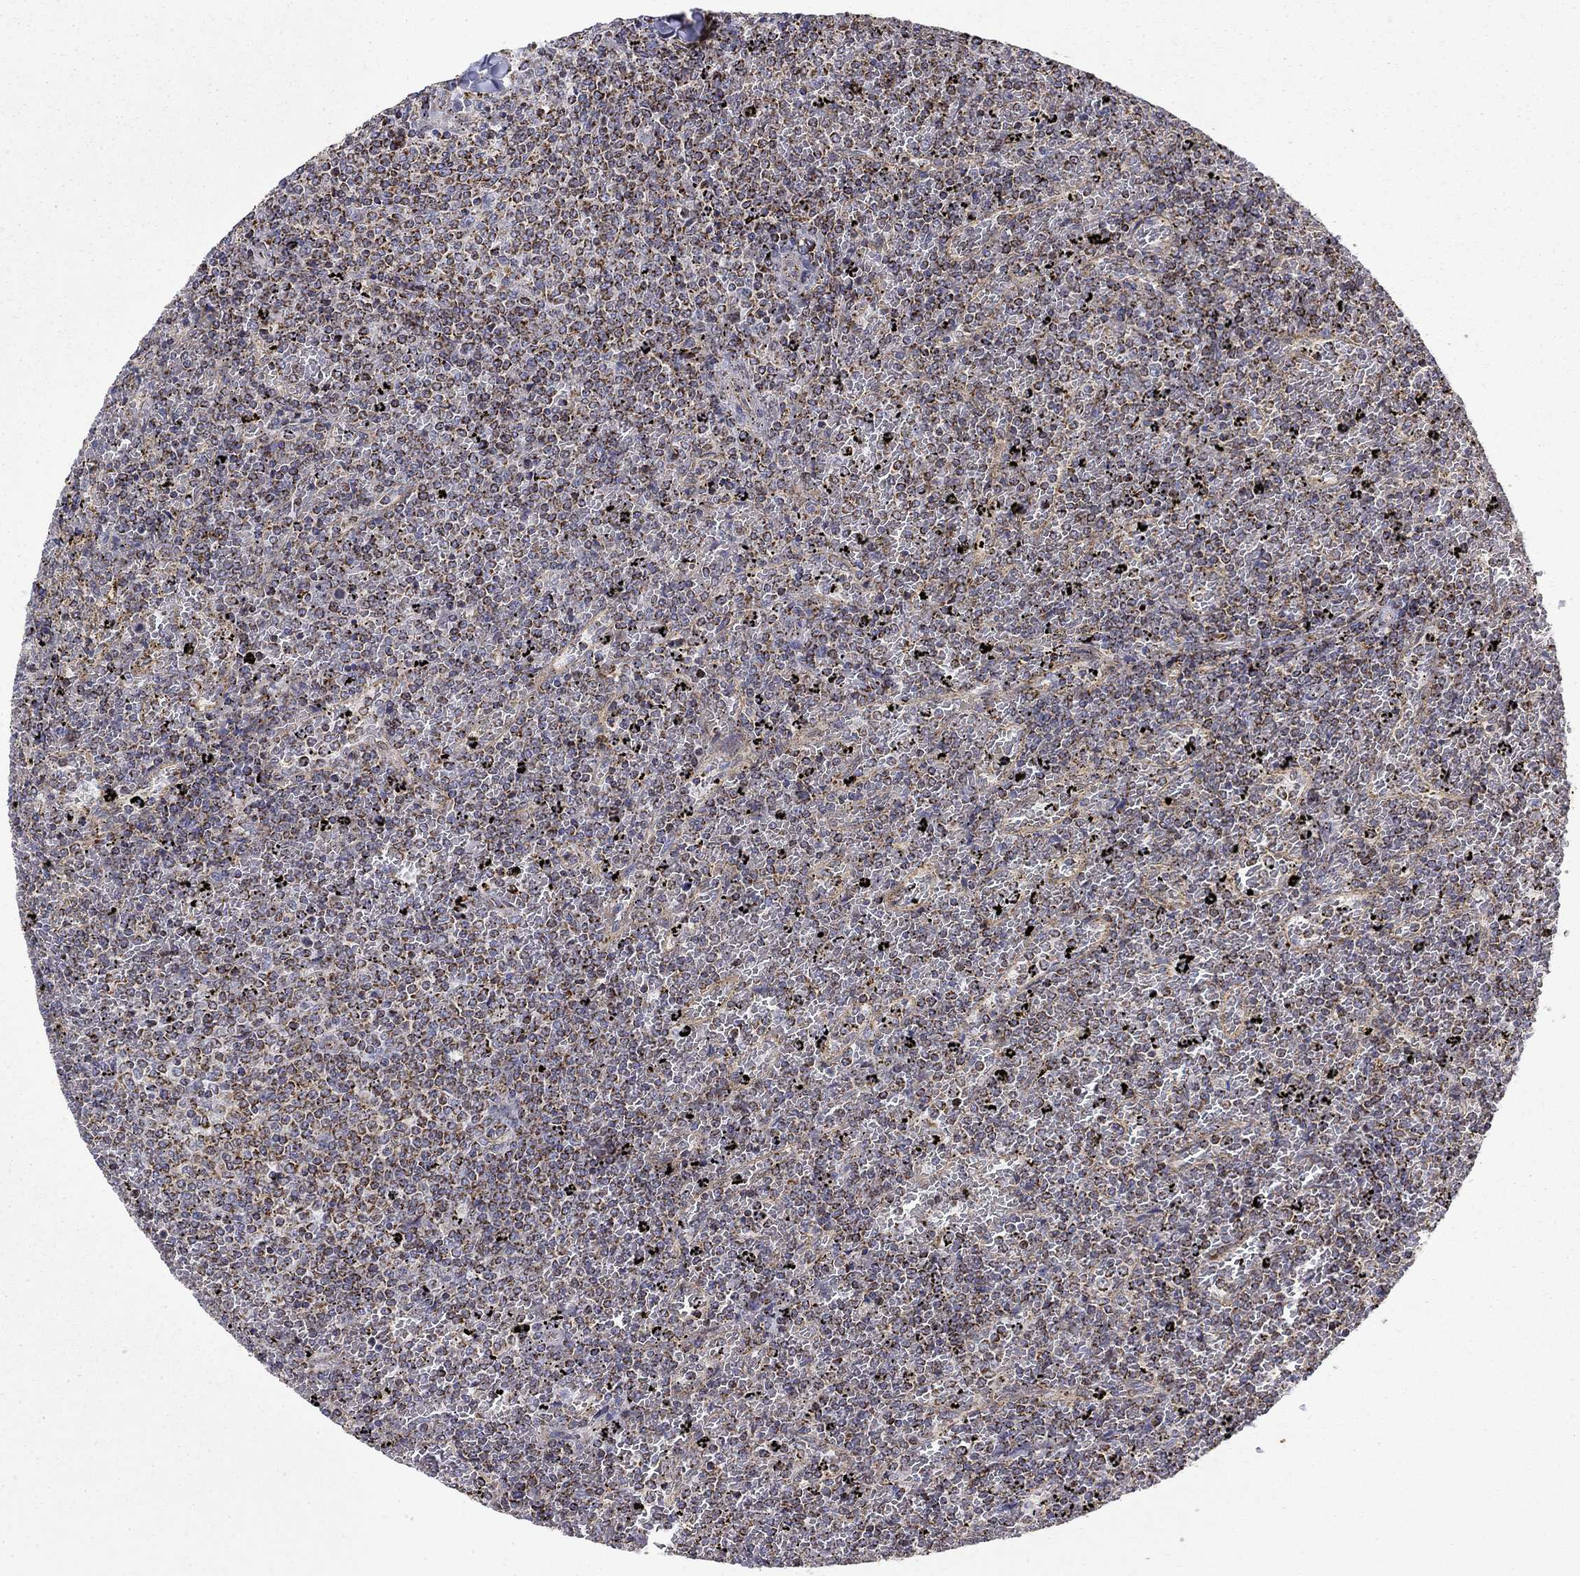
{"staining": {"intensity": "strong", "quantity": "<25%", "location": "cytoplasmic/membranous"}, "tissue": "lymphoma", "cell_type": "Tumor cells", "image_type": "cancer", "snomed": [{"axis": "morphology", "description": "Malignant lymphoma, non-Hodgkin's type, Low grade"}, {"axis": "topography", "description": "Spleen"}], "caption": "This is a photomicrograph of immunohistochemistry (IHC) staining of malignant lymphoma, non-Hodgkin's type (low-grade), which shows strong staining in the cytoplasmic/membranous of tumor cells.", "gene": "PCBP3", "patient": {"sex": "female", "age": 77}}